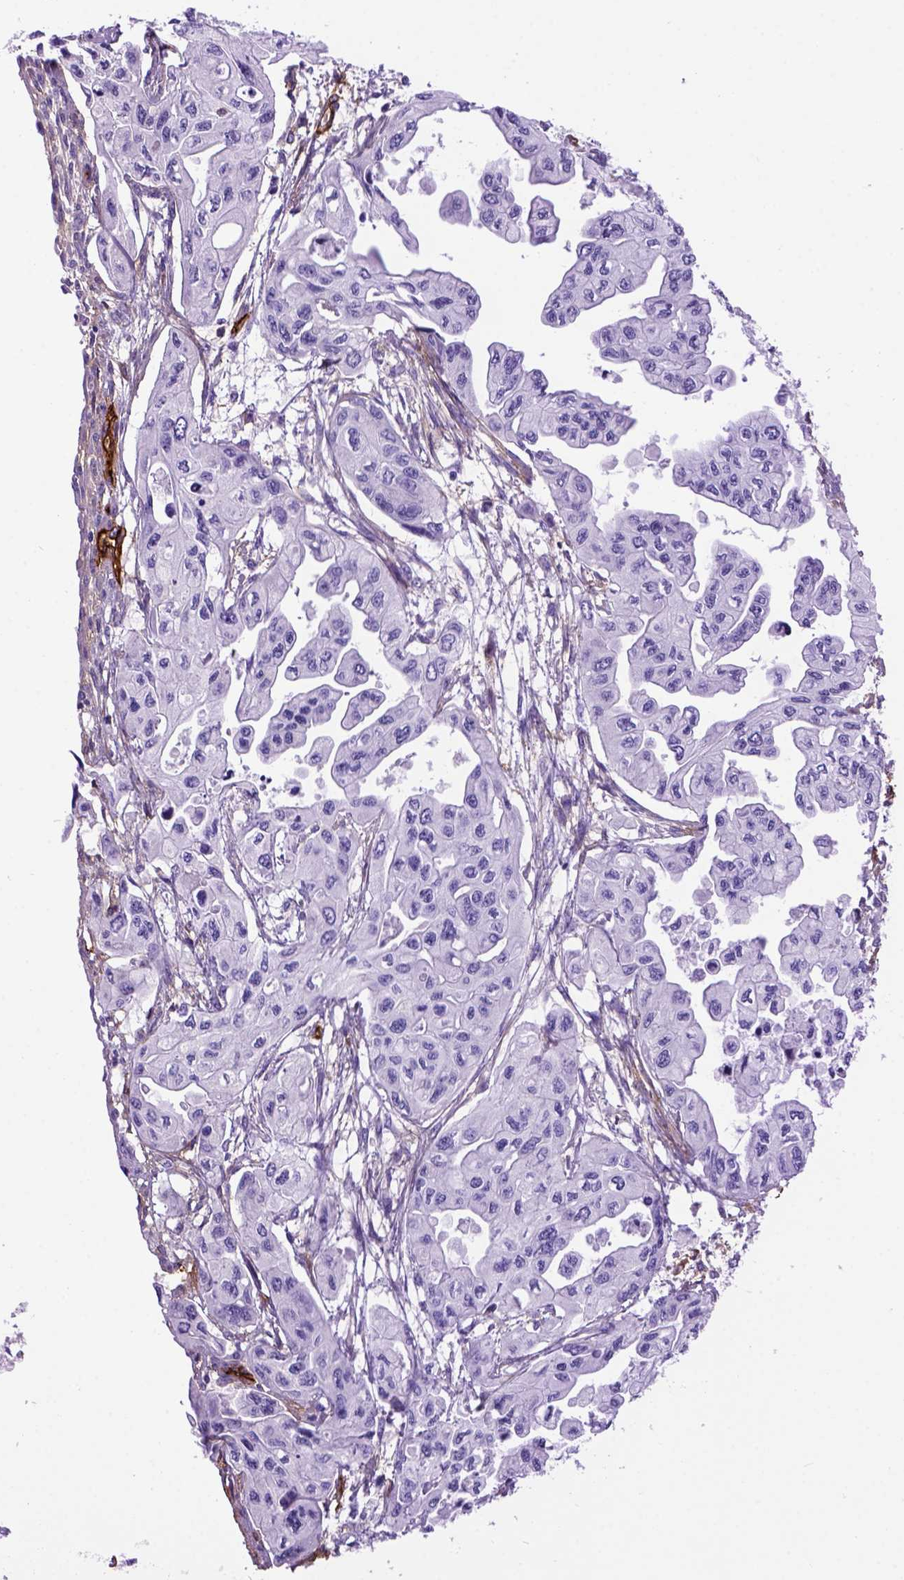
{"staining": {"intensity": "negative", "quantity": "none", "location": "none"}, "tissue": "pancreatic cancer", "cell_type": "Tumor cells", "image_type": "cancer", "snomed": [{"axis": "morphology", "description": "Adenocarcinoma, NOS"}, {"axis": "topography", "description": "Pancreas"}], "caption": "Tumor cells show no significant protein staining in pancreatic cancer (adenocarcinoma).", "gene": "ENG", "patient": {"sex": "female", "age": 76}}